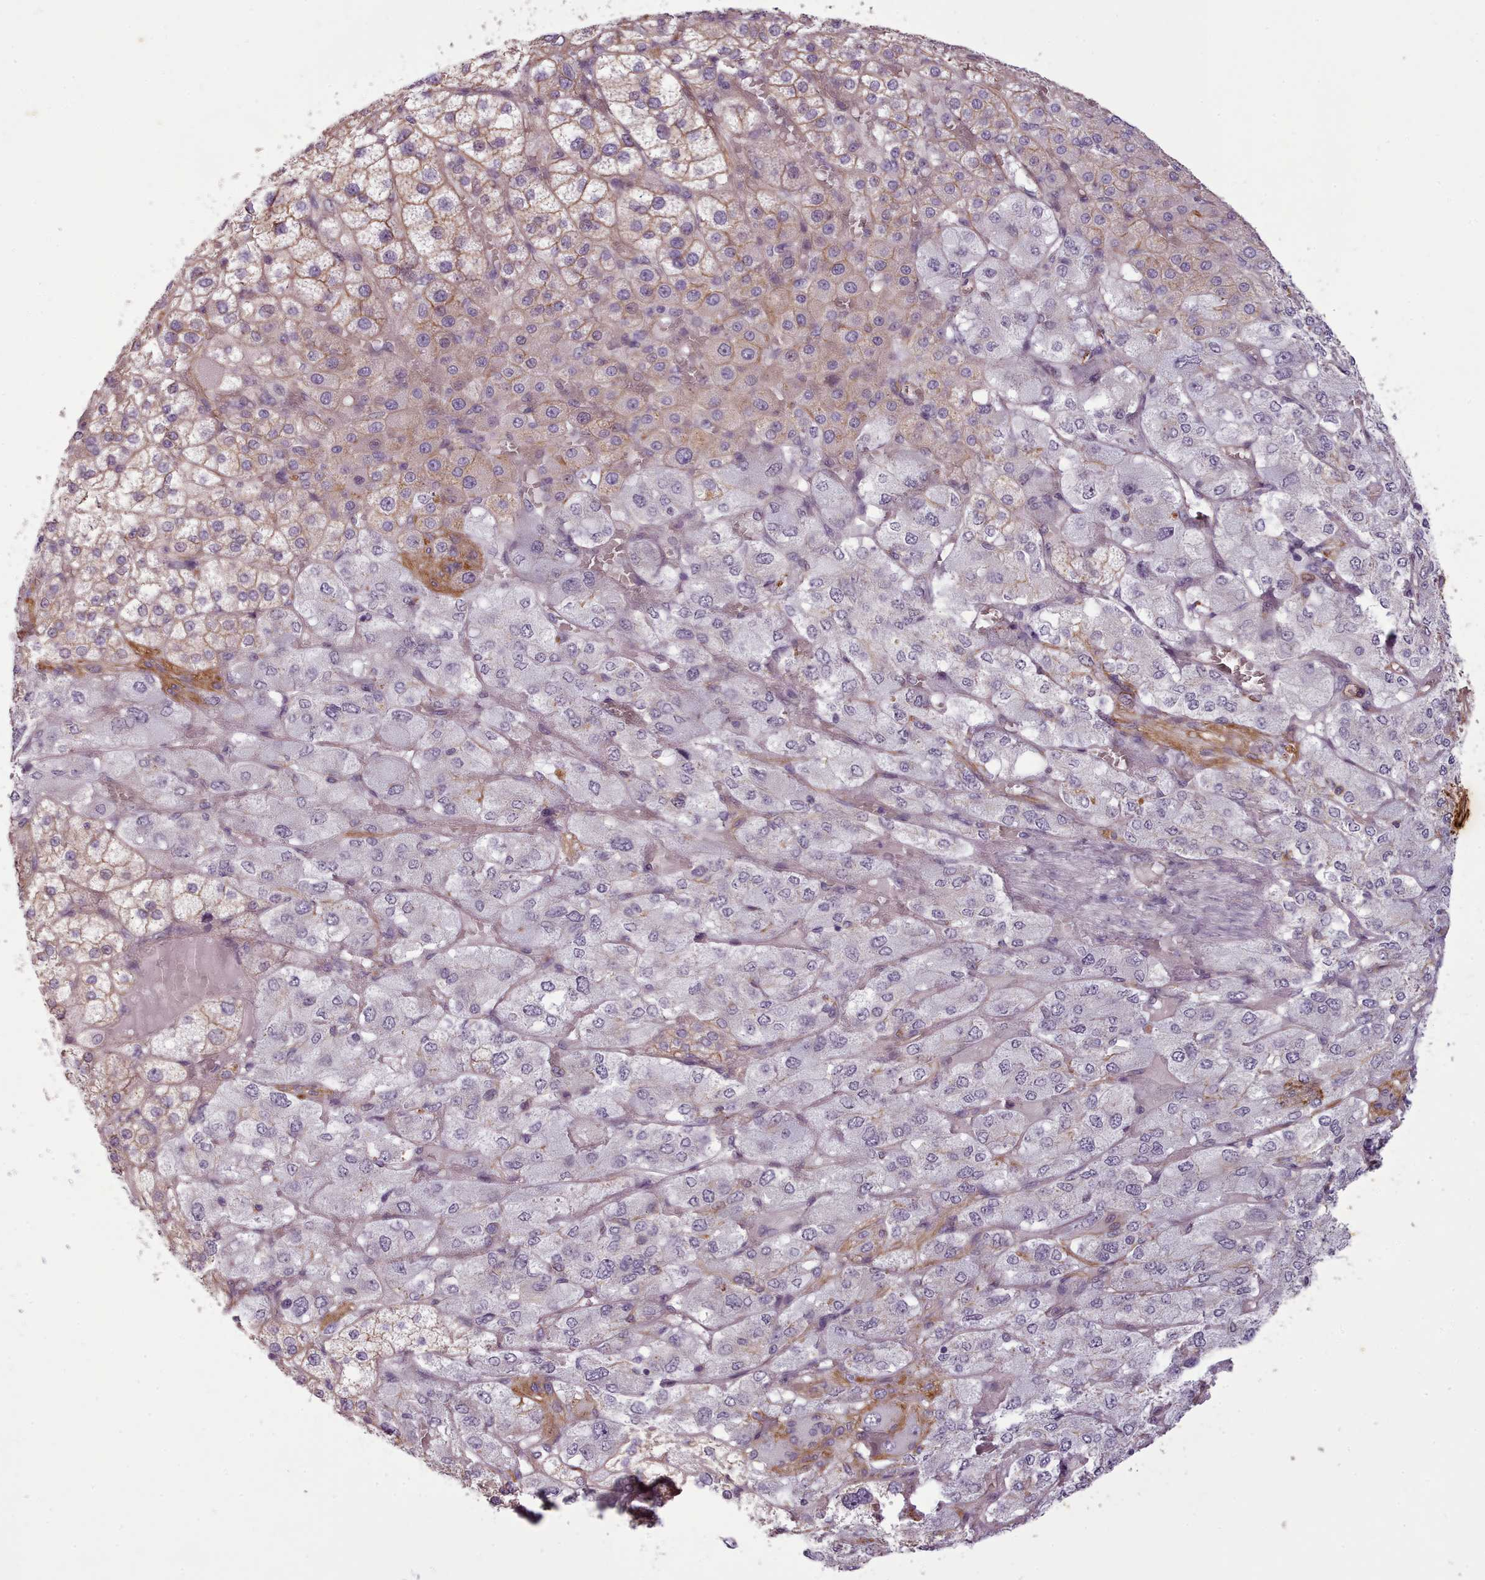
{"staining": {"intensity": "moderate", "quantity": "25%-75%", "location": "cytoplasmic/membranous"}, "tissue": "adrenal gland", "cell_type": "Glandular cells", "image_type": "normal", "snomed": [{"axis": "morphology", "description": "Normal tissue, NOS"}, {"axis": "topography", "description": "Adrenal gland"}], "caption": "High-power microscopy captured an immunohistochemistry micrograph of unremarkable adrenal gland, revealing moderate cytoplasmic/membranous positivity in about 25%-75% of glandular cells. (IHC, brightfield microscopy, high magnification).", "gene": "PLD4", "patient": {"sex": "female", "age": 60}}